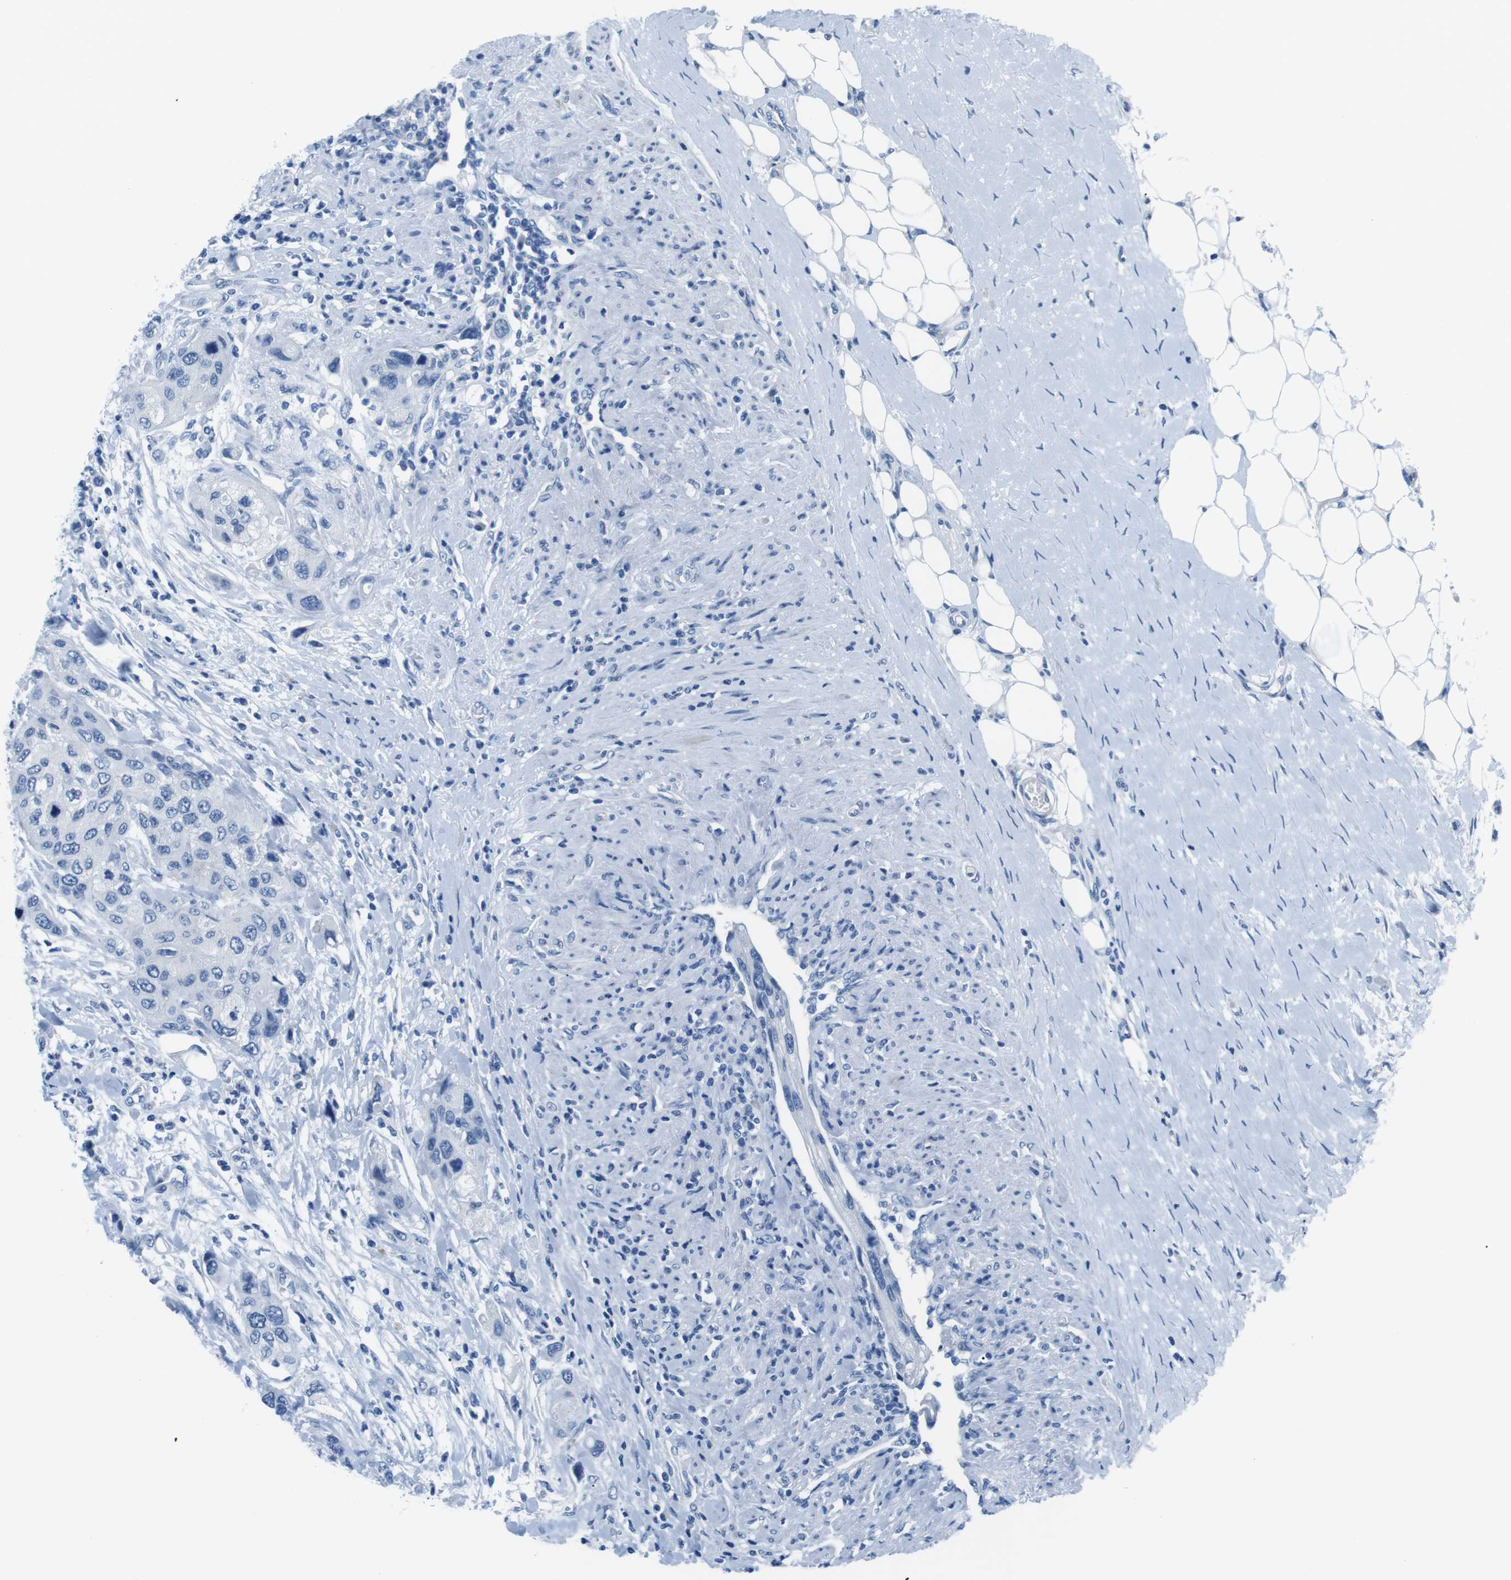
{"staining": {"intensity": "negative", "quantity": "none", "location": "none"}, "tissue": "urothelial cancer", "cell_type": "Tumor cells", "image_type": "cancer", "snomed": [{"axis": "morphology", "description": "Urothelial carcinoma, High grade"}, {"axis": "topography", "description": "Urinary bladder"}], "caption": "Immunohistochemistry of high-grade urothelial carcinoma exhibits no staining in tumor cells.", "gene": "MUC2", "patient": {"sex": "female", "age": 56}}